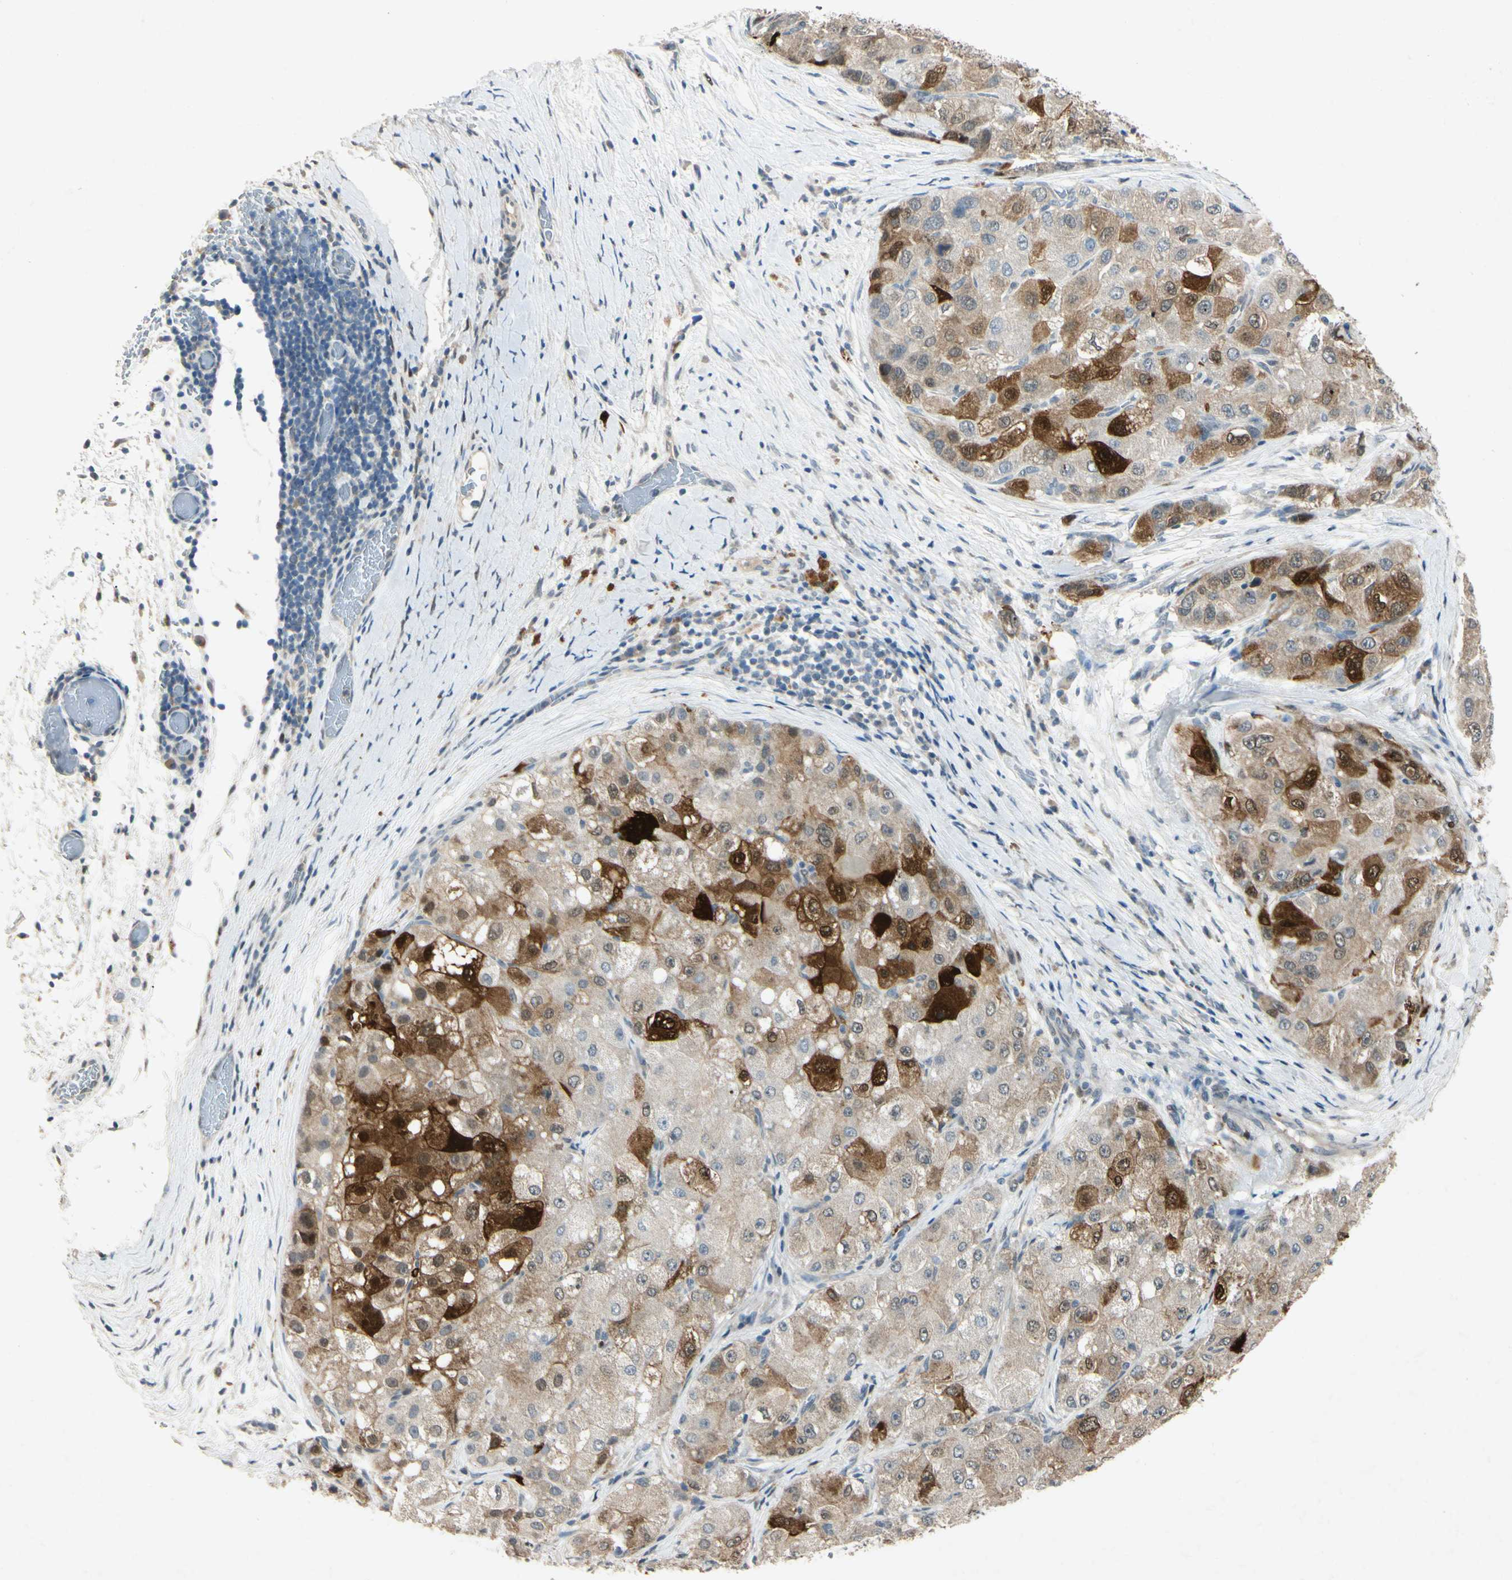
{"staining": {"intensity": "strong", "quantity": "<25%", "location": "cytoplasmic/membranous,nuclear"}, "tissue": "liver cancer", "cell_type": "Tumor cells", "image_type": "cancer", "snomed": [{"axis": "morphology", "description": "Carcinoma, Hepatocellular, NOS"}, {"axis": "topography", "description": "Liver"}], "caption": "Immunohistochemical staining of human hepatocellular carcinoma (liver) exhibits medium levels of strong cytoplasmic/membranous and nuclear positivity in about <25% of tumor cells.", "gene": "HSPA1B", "patient": {"sex": "male", "age": 80}}